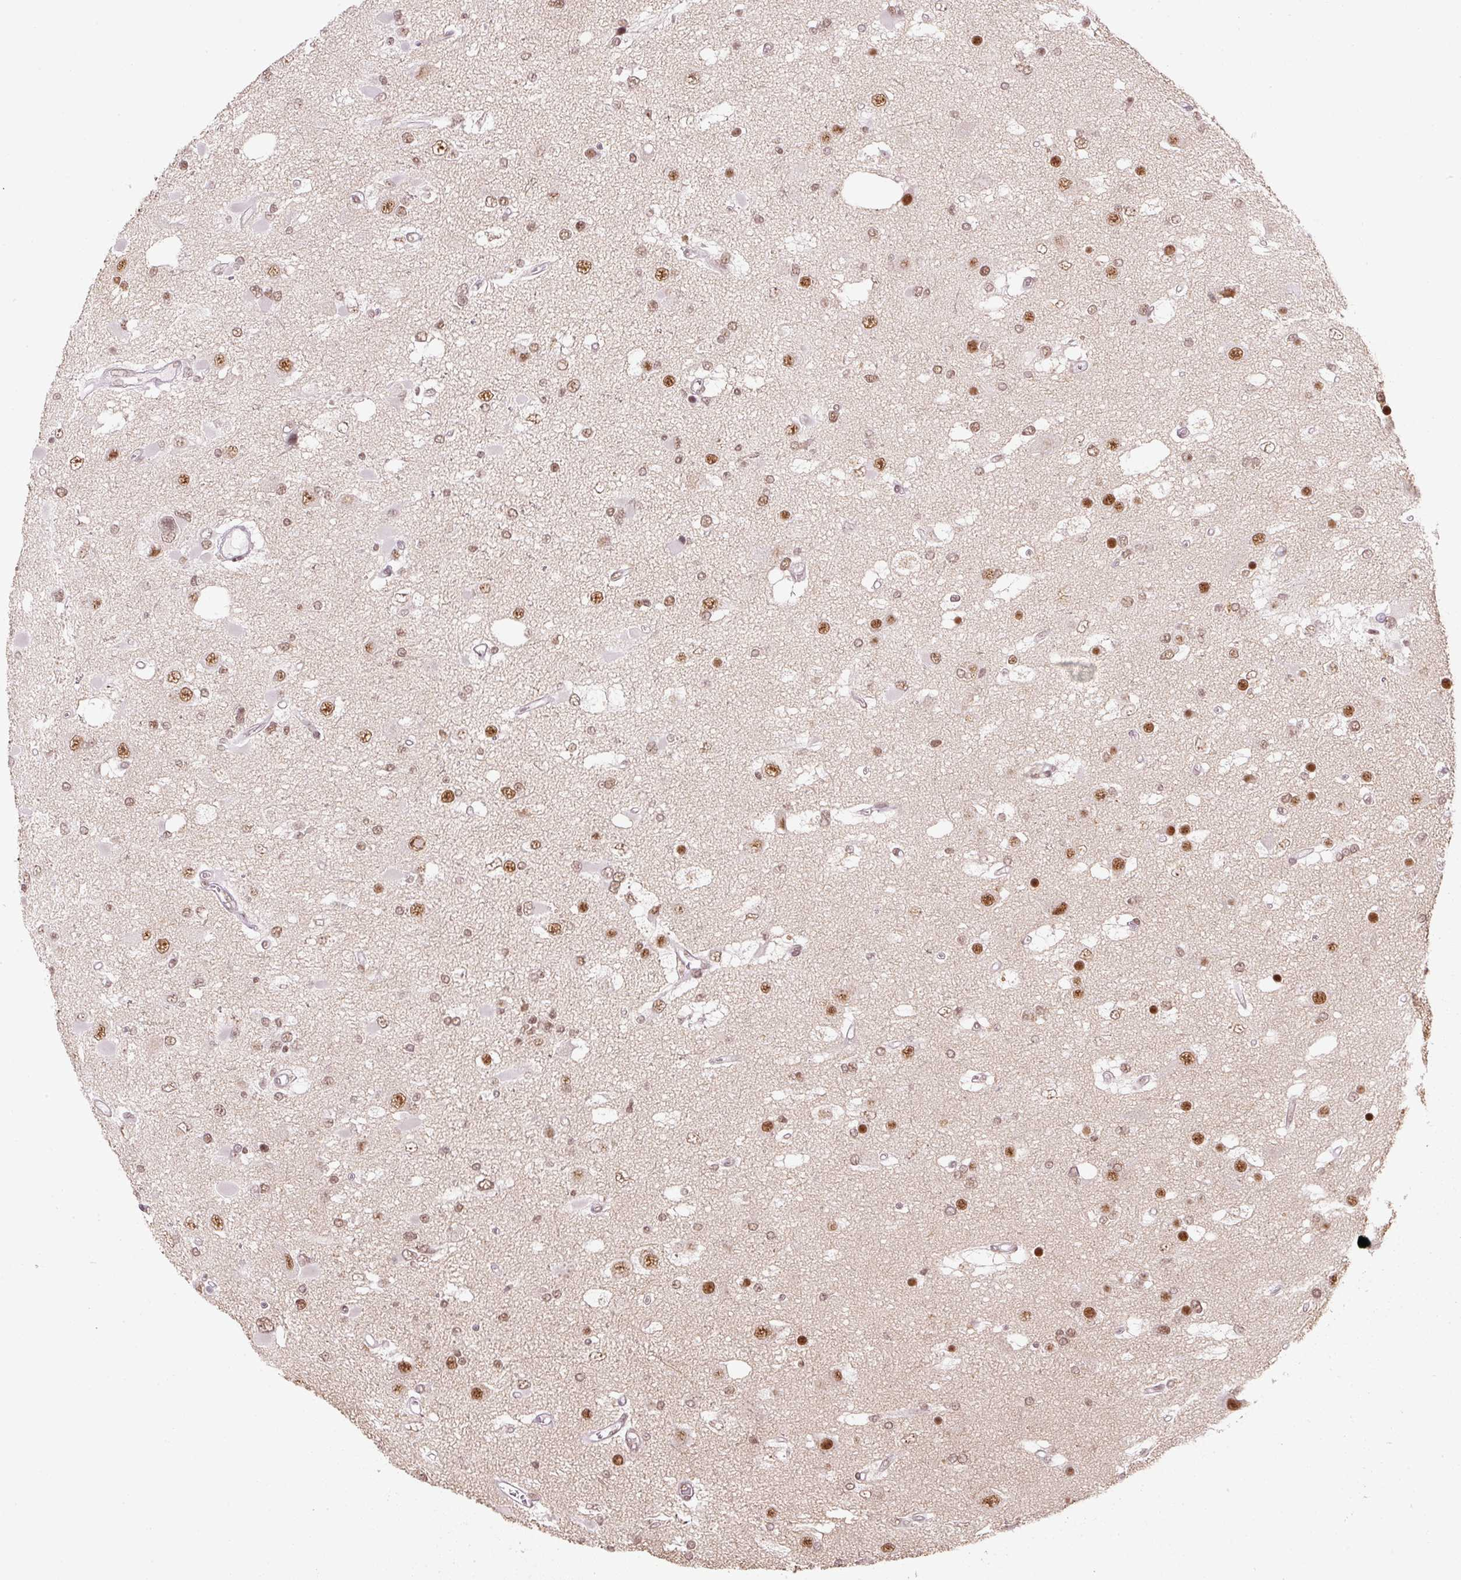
{"staining": {"intensity": "moderate", "quantity": ">75%", "location": "nuclear"}, "tissue": "glioma", "cell_type": "Tumor cells", "image_type": "cancer", "snomed": [{"axis": "morphology", "description": "Glioma, malignant, High grade"}, {"axis": "topography", "description": "Brain"}], "caption": "Protein staining shows moderate nuclear positivity in approximately >75% of tumor cells in malignant glioma (high-grade). Nuclei are stained in blue.", "gene": "U2AF2", "patient": {"sex": "male", "age": 53}}